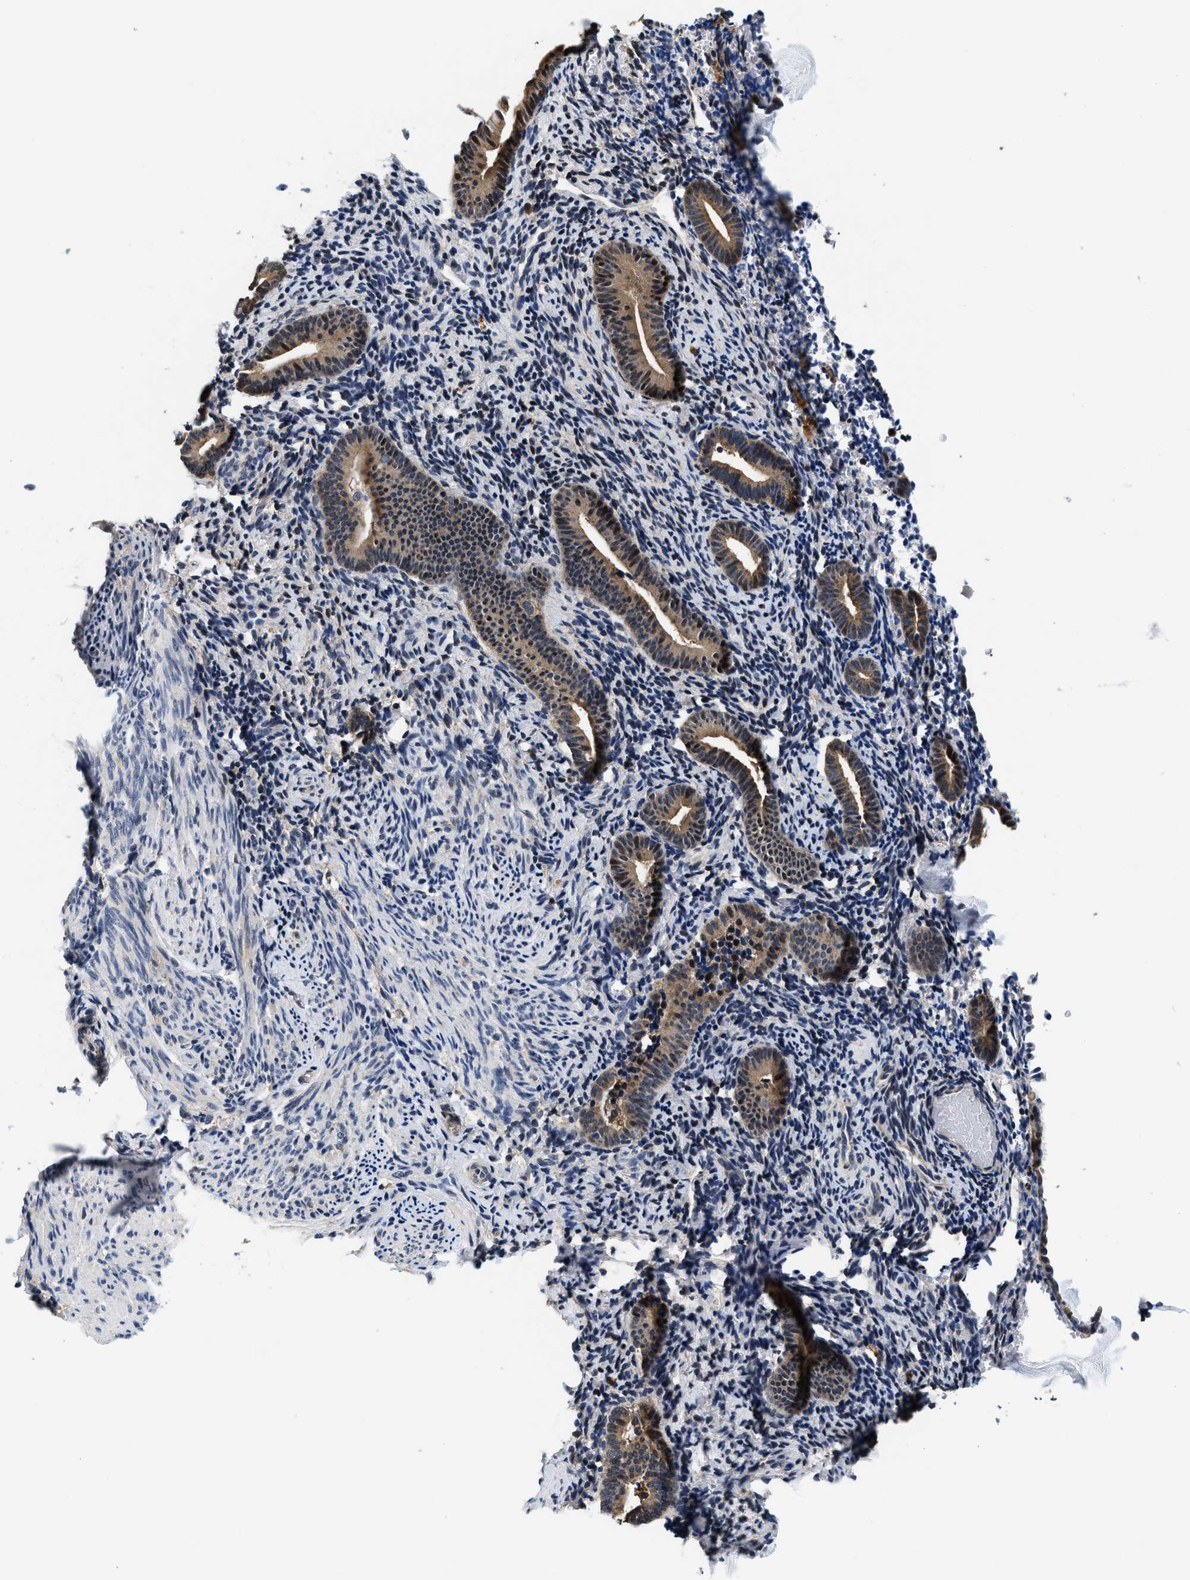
{"staining": {"intensity": "negative", "quantity": "none", "location": "none"}, "tissue": "endometrium", "cell_type": "Cells in endometrial stroma", "image_type": "normal", "snomed": [{"axis": "morphology", "description": "Normal tissue, NOS"}, {"axis": "topography", "description": "Endometrium"}], "caption": "This image is of benign endometrium stained with immunohistochemistry to label a protein in brown with the nuclei are counter-stained blue. There is no expression in cells in endometrial stroma. The staining is performed using DAB (3,3'-diaminobenzidine) brown chromogen with nuclei counter-stained in using hematoxylin.", "gene": "PHPT1", "patient": {"sex": "female", "age": 51}}